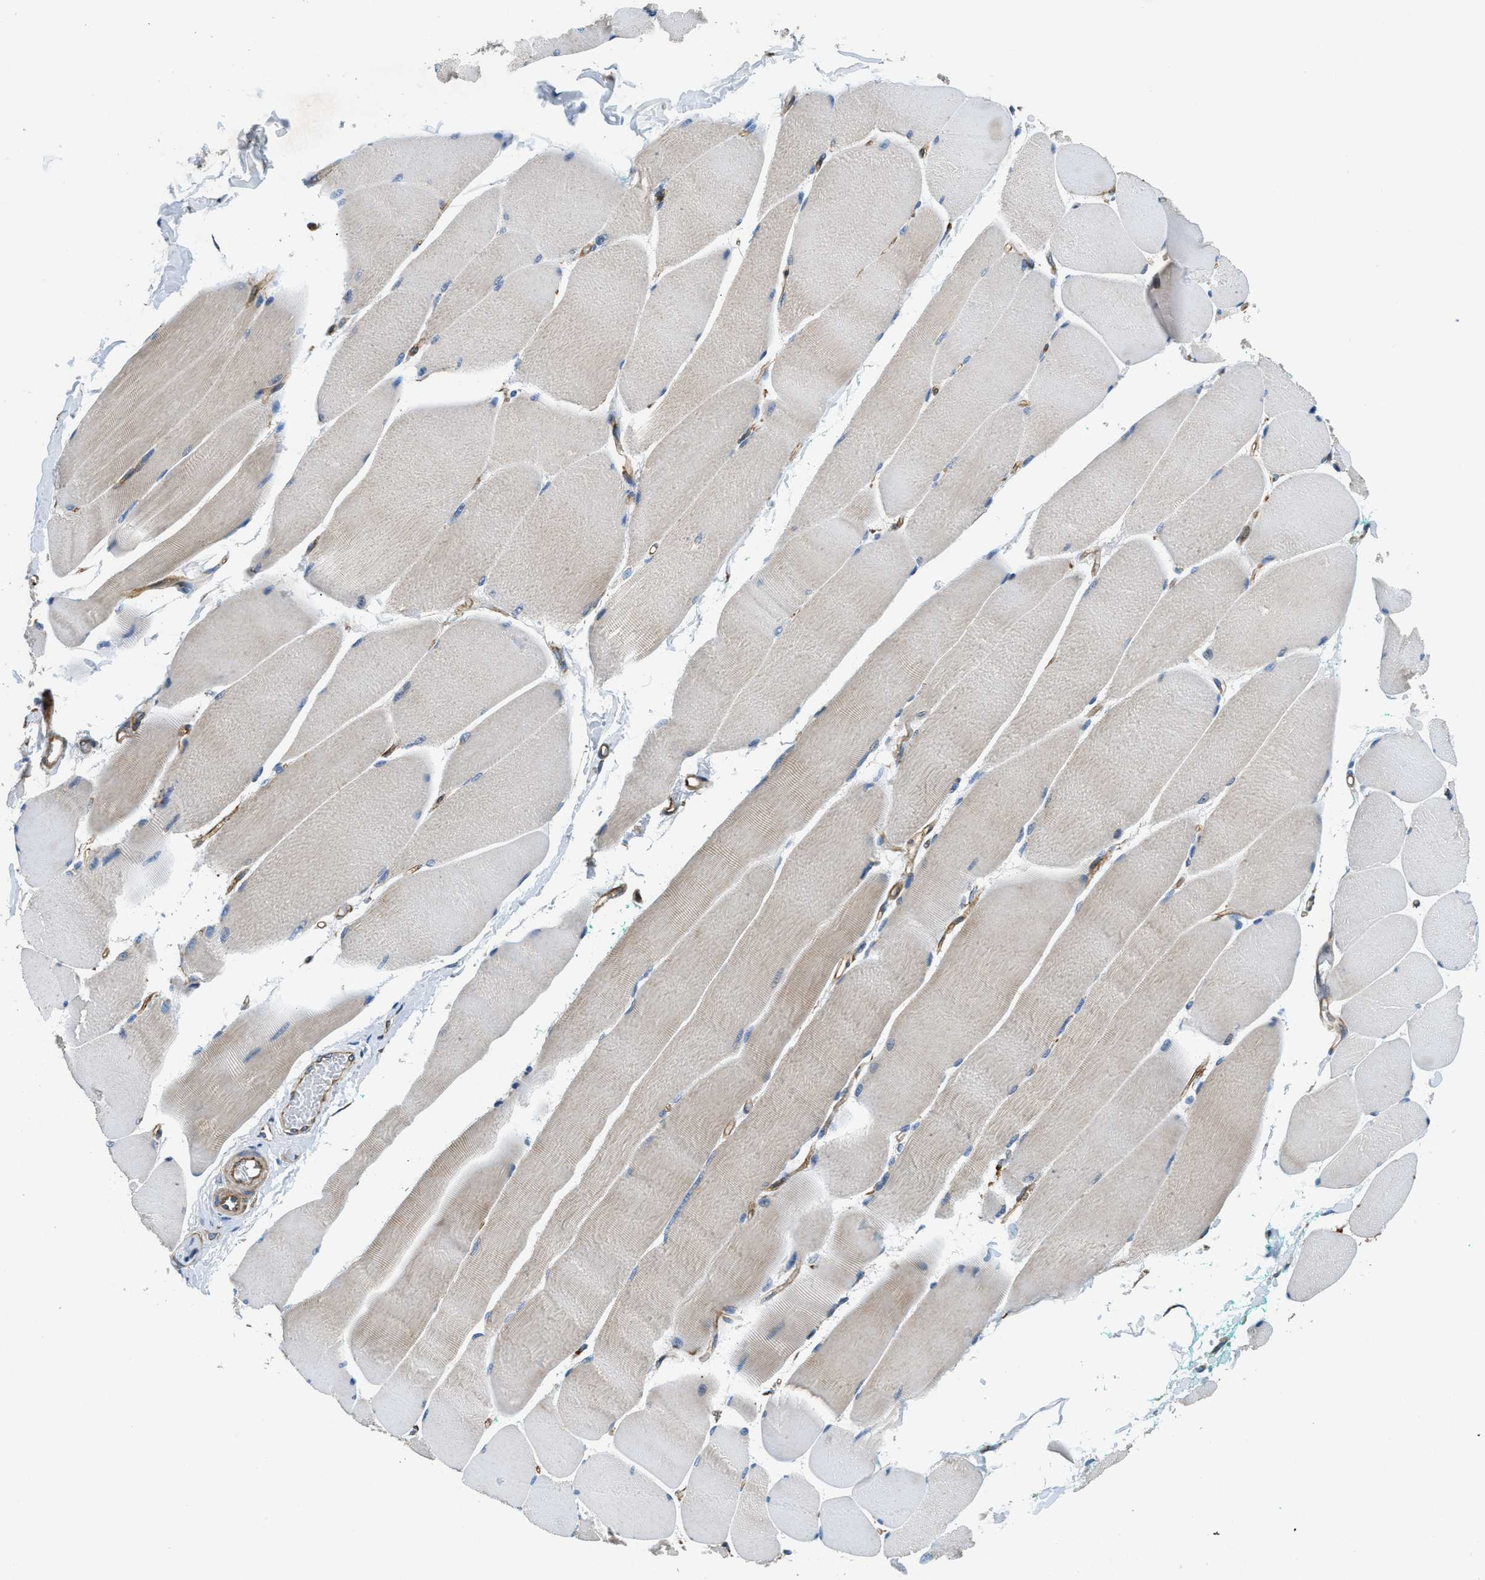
{"staining": {"intensity": "negative", "quantity": "none", "location": "none"}, "tissue": "skeletal muscle", "cell_type": "Myocytes", "image_type": "normal", "snomed": [{"axis": "morphology", "description": "Normal tissue, NOS"}, {"axis": "morphology", "description": "Squamous cell carcinoma, NOS"}, {"axis": "topography", "description": "Skeletal muscle"}], "caption": "Myocytes are negative for protein expression in unremarkable human skeletal muscle. (Brightfield microscopy of DAB IHC at high magnification).", "gene": "STK33", "patient": {"sex": "male", "age": 51}}